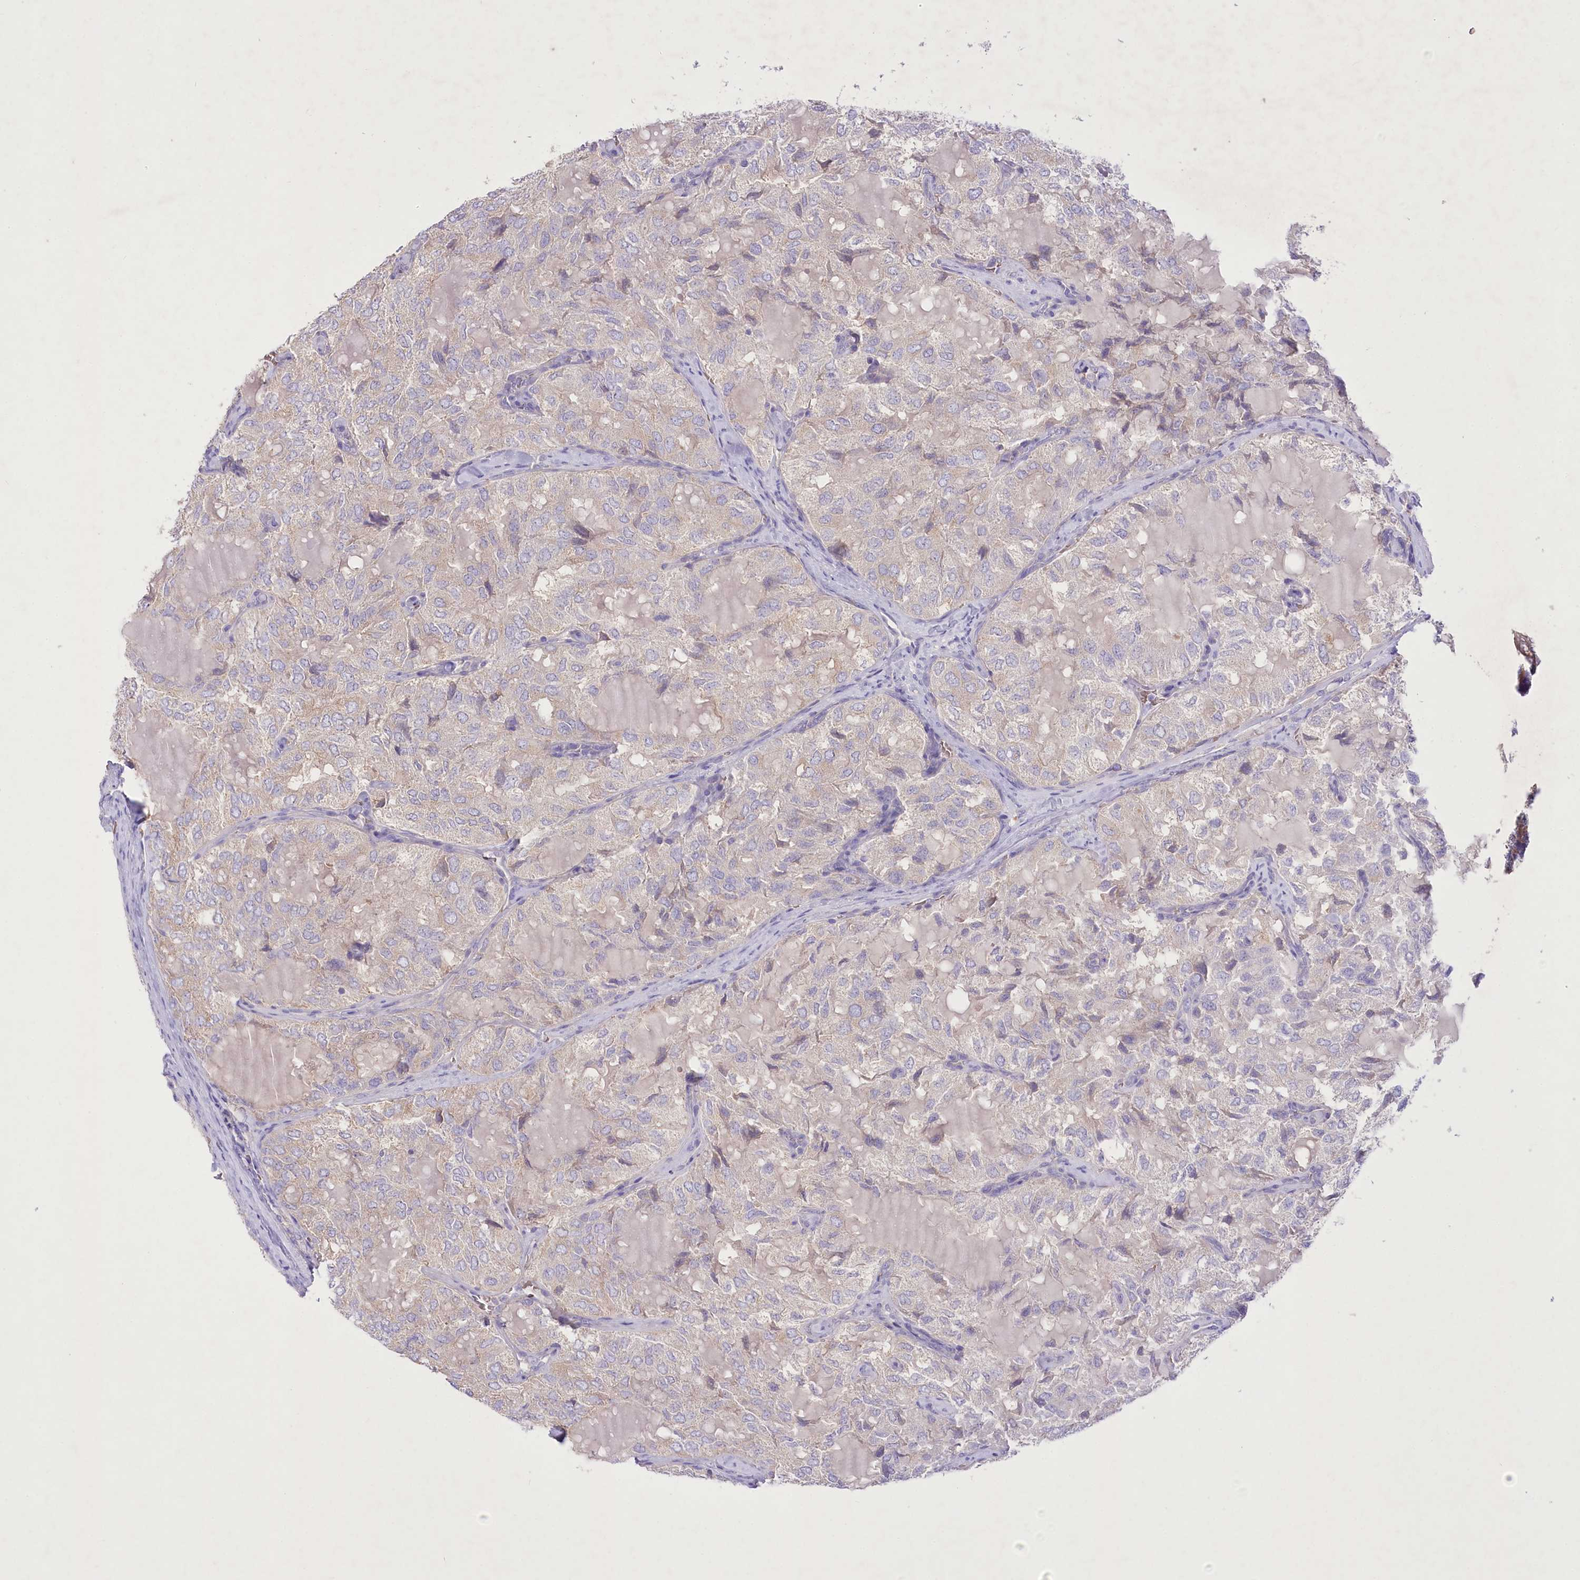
{"staining": {"intensity": "weak", "quantity": "<25%", "location": "cytoplasmic/membranous"}, "tissue": "thyroid cancer", "cell_type": "Tumor cells", "image_type": "cancer", "snomed": [{"axis": "morphology", "description": "Follicular adenoma carcinoma, NOS"}, {"axis": "topography", "description": "Thyroid gland"}], "caption": "Immunohistochemistry (IHC) photomicrograph of follicular adenoma carcinoma (thyroid) stained for a protein (brown), which displays no staining in tumor cells.", "gene": "PRSS53", "patient": {"sex": "male", "age": 75}}